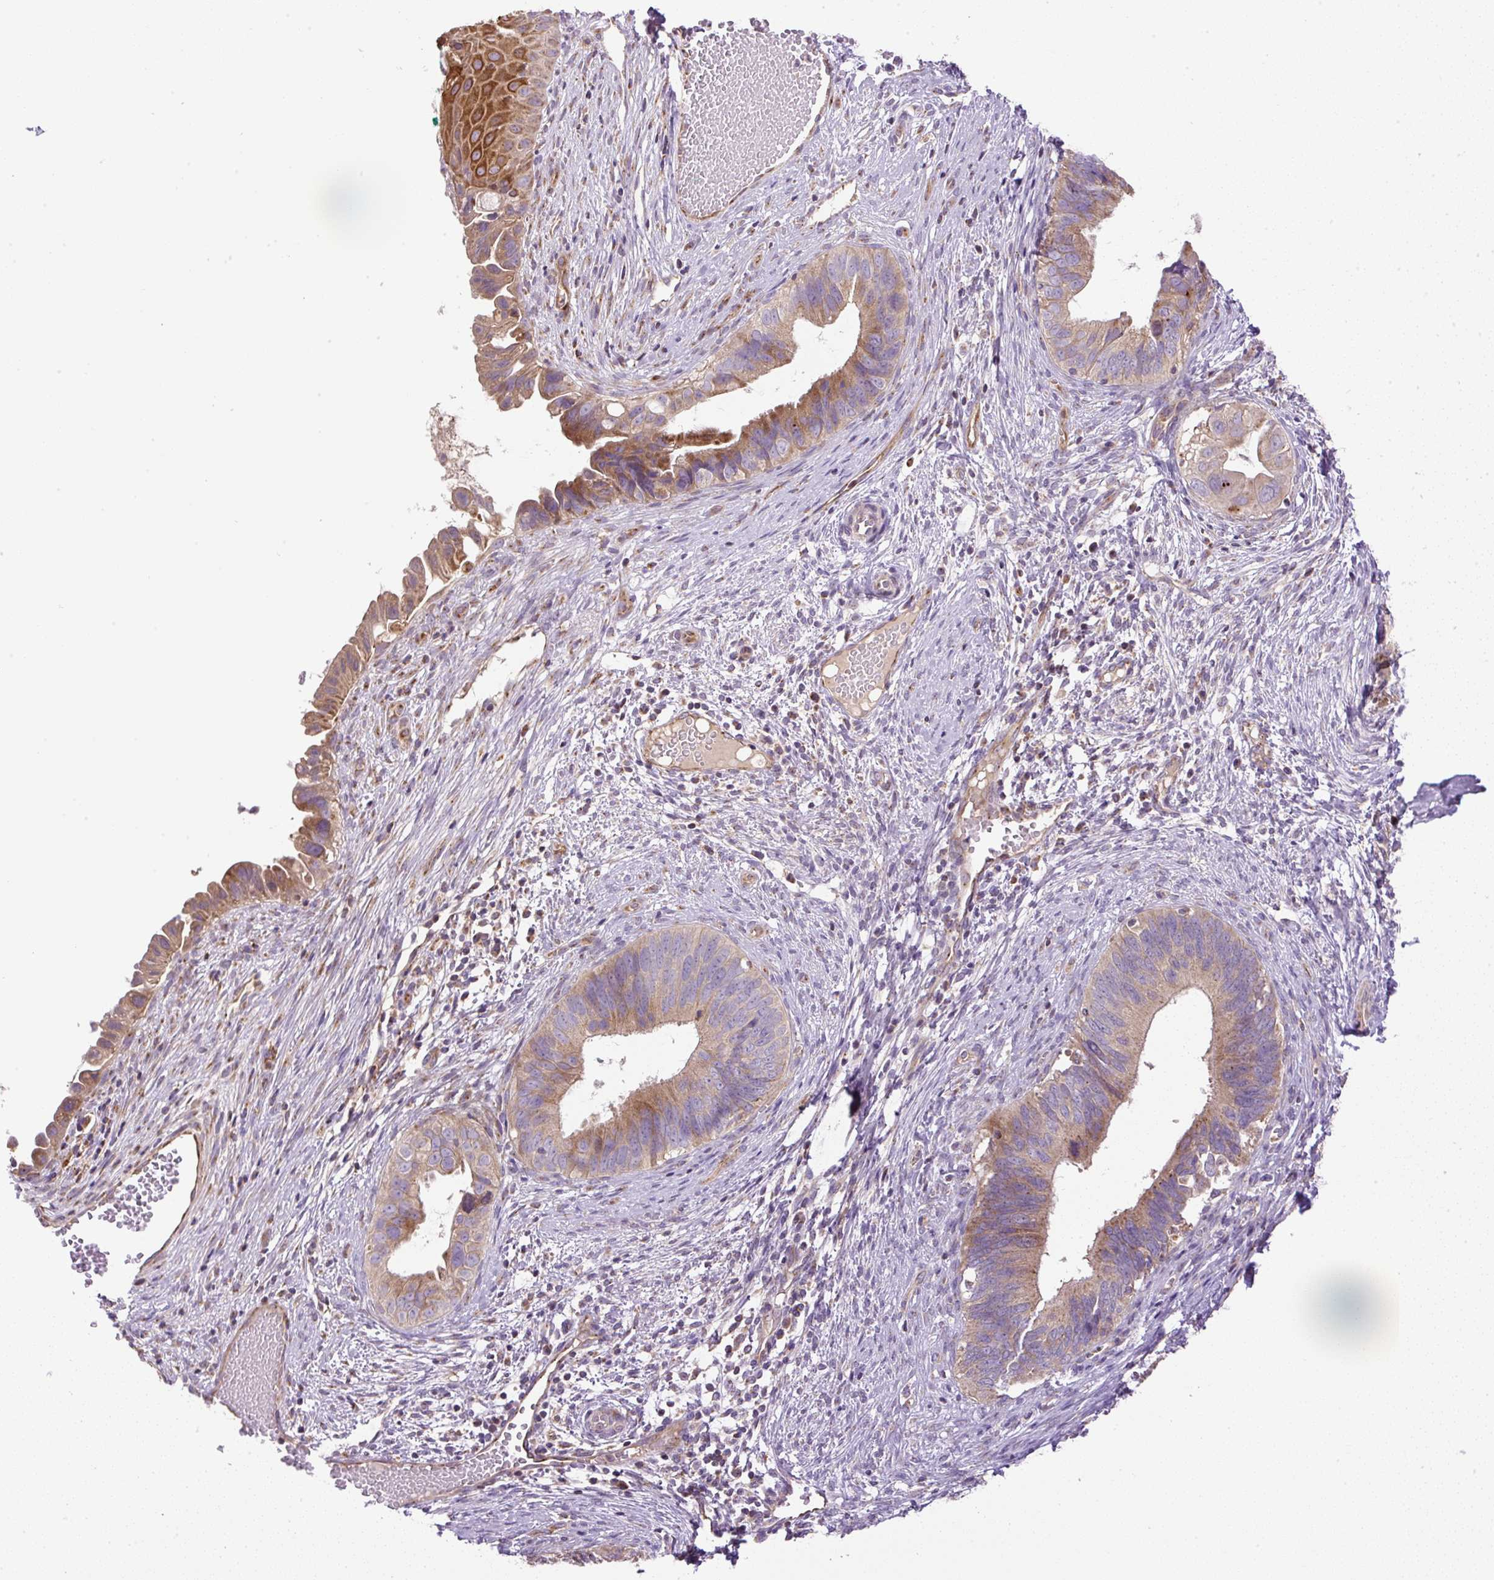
{"staining": {"intensity": "moderate", "quantity": ">75%", "location": "cytoplasmic/membranous"}, "tissue": "cervical cancer", "cell_type": "Tumor cells", "image_type": "cancer", "snomed": [{"axis": "morphology", "description": "Adenocarcinoma, NOS"}, {"axis": "topography", "description": "Cervix"}], "caption": "Human cervical cancer (adenocarcinoma) stained for a protein (brown) shows moderate cytoplasmic/membranous positive staining in about >75% of tumor cells.", "gene": "ZNF547", "patient": {"sex": "female", "age": 42}}